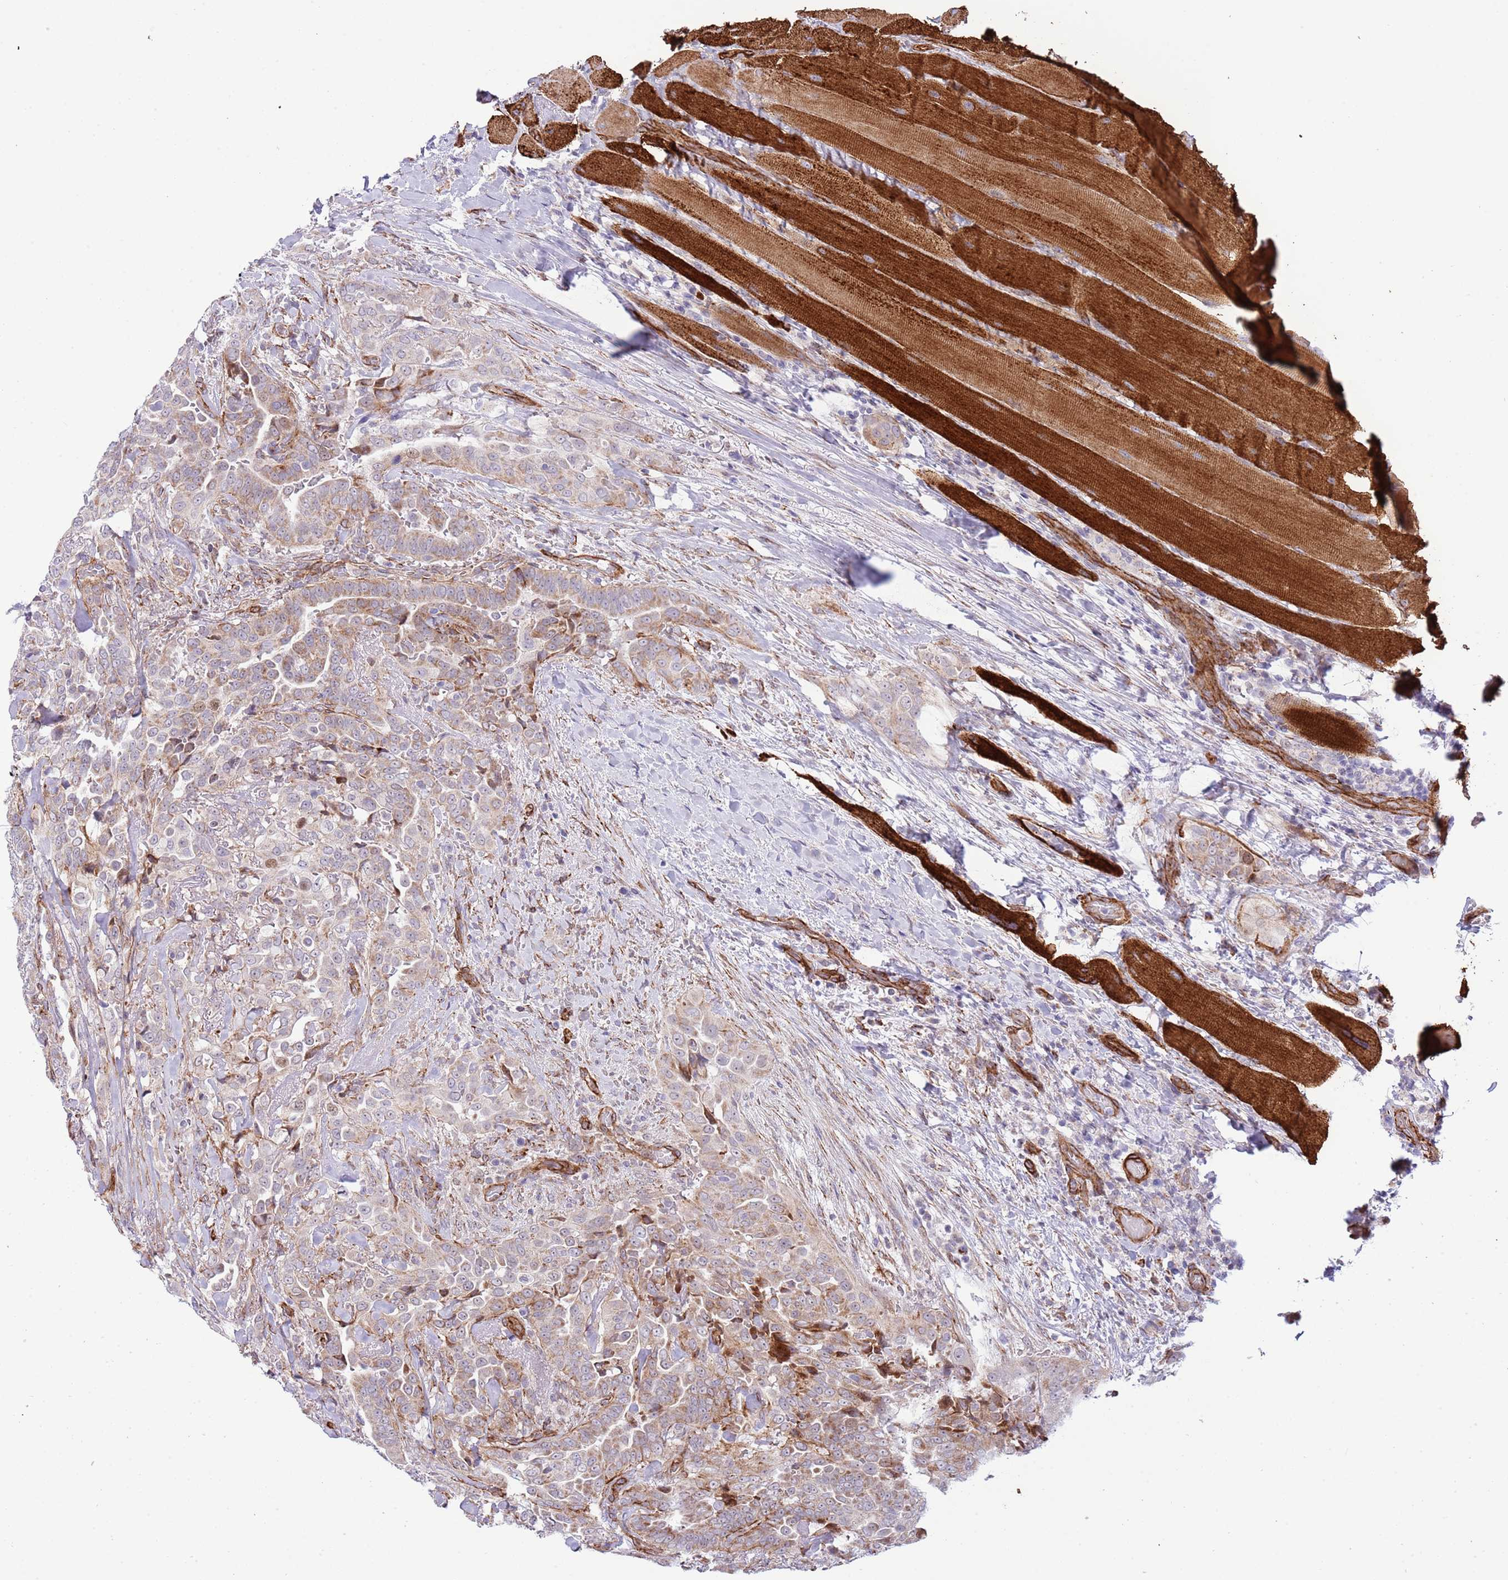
{"staining": {"intensity": "weak", "quantity": ">75%", "location": "cytoplasmic/membranous"}, "tissue": "thyroid cancer", "cell_type": "Tumor cells", "image_type": "cancer", "snomed": [{"axis": "morphology", "description": "Papillary adenocarcinoma, NOS"}, {"axis": "topography", "description": "Thyroid gland"}], "caption": "Papillary adenocarcinoma (thyroid) tissue demonstrates weak cytoplasmic/membranous positivity in approximately >75% of tumor cells The staining was performed using DAB, with brown indicating positive protein expression. Nuclei are stained blue with hematoxylin.", "gene": "NEK3", "patient": {"sex": "male", "age": 61}}